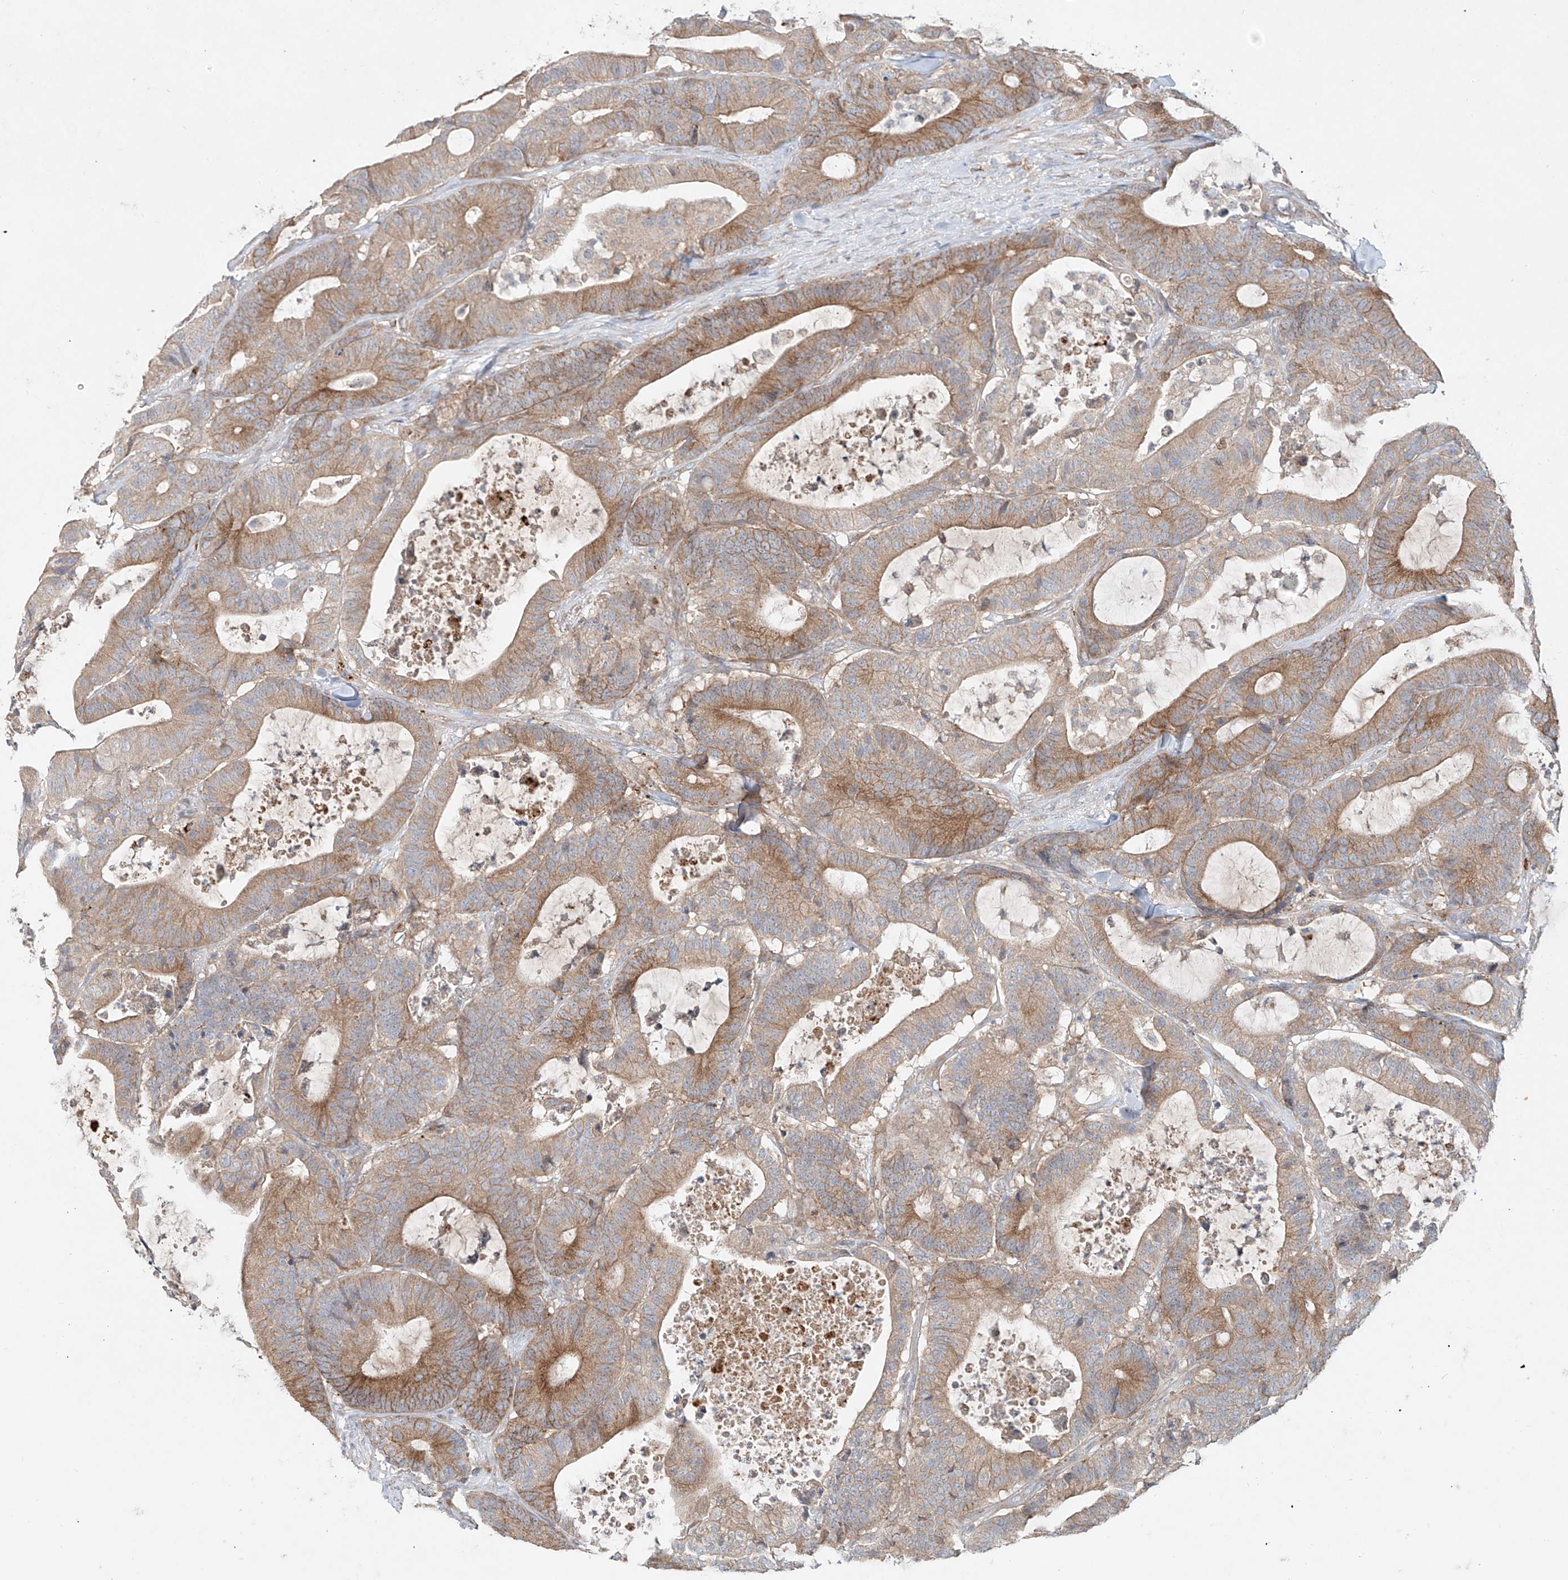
{"staining": {"intensity": "moderate", "quantity": "25%-75%", "location": "cytoplasmic/membranous"}, "tissue": "colorectal cancer", "cell_type": "Tumor cells", "image_type": "cancer", "snomed": [{"axis": "morphology", "description": "Adenocarcinoma, NOS"}, {"axis": "topography", "description": "Colon"}], "caption": "A brown stain labels moderate cytoplasmic/membranous staining of a protein in colorectal adenocarcinoma tumor cells.", "gene": "TJAP1", "patient": {"sex": "female", "age": 84}}